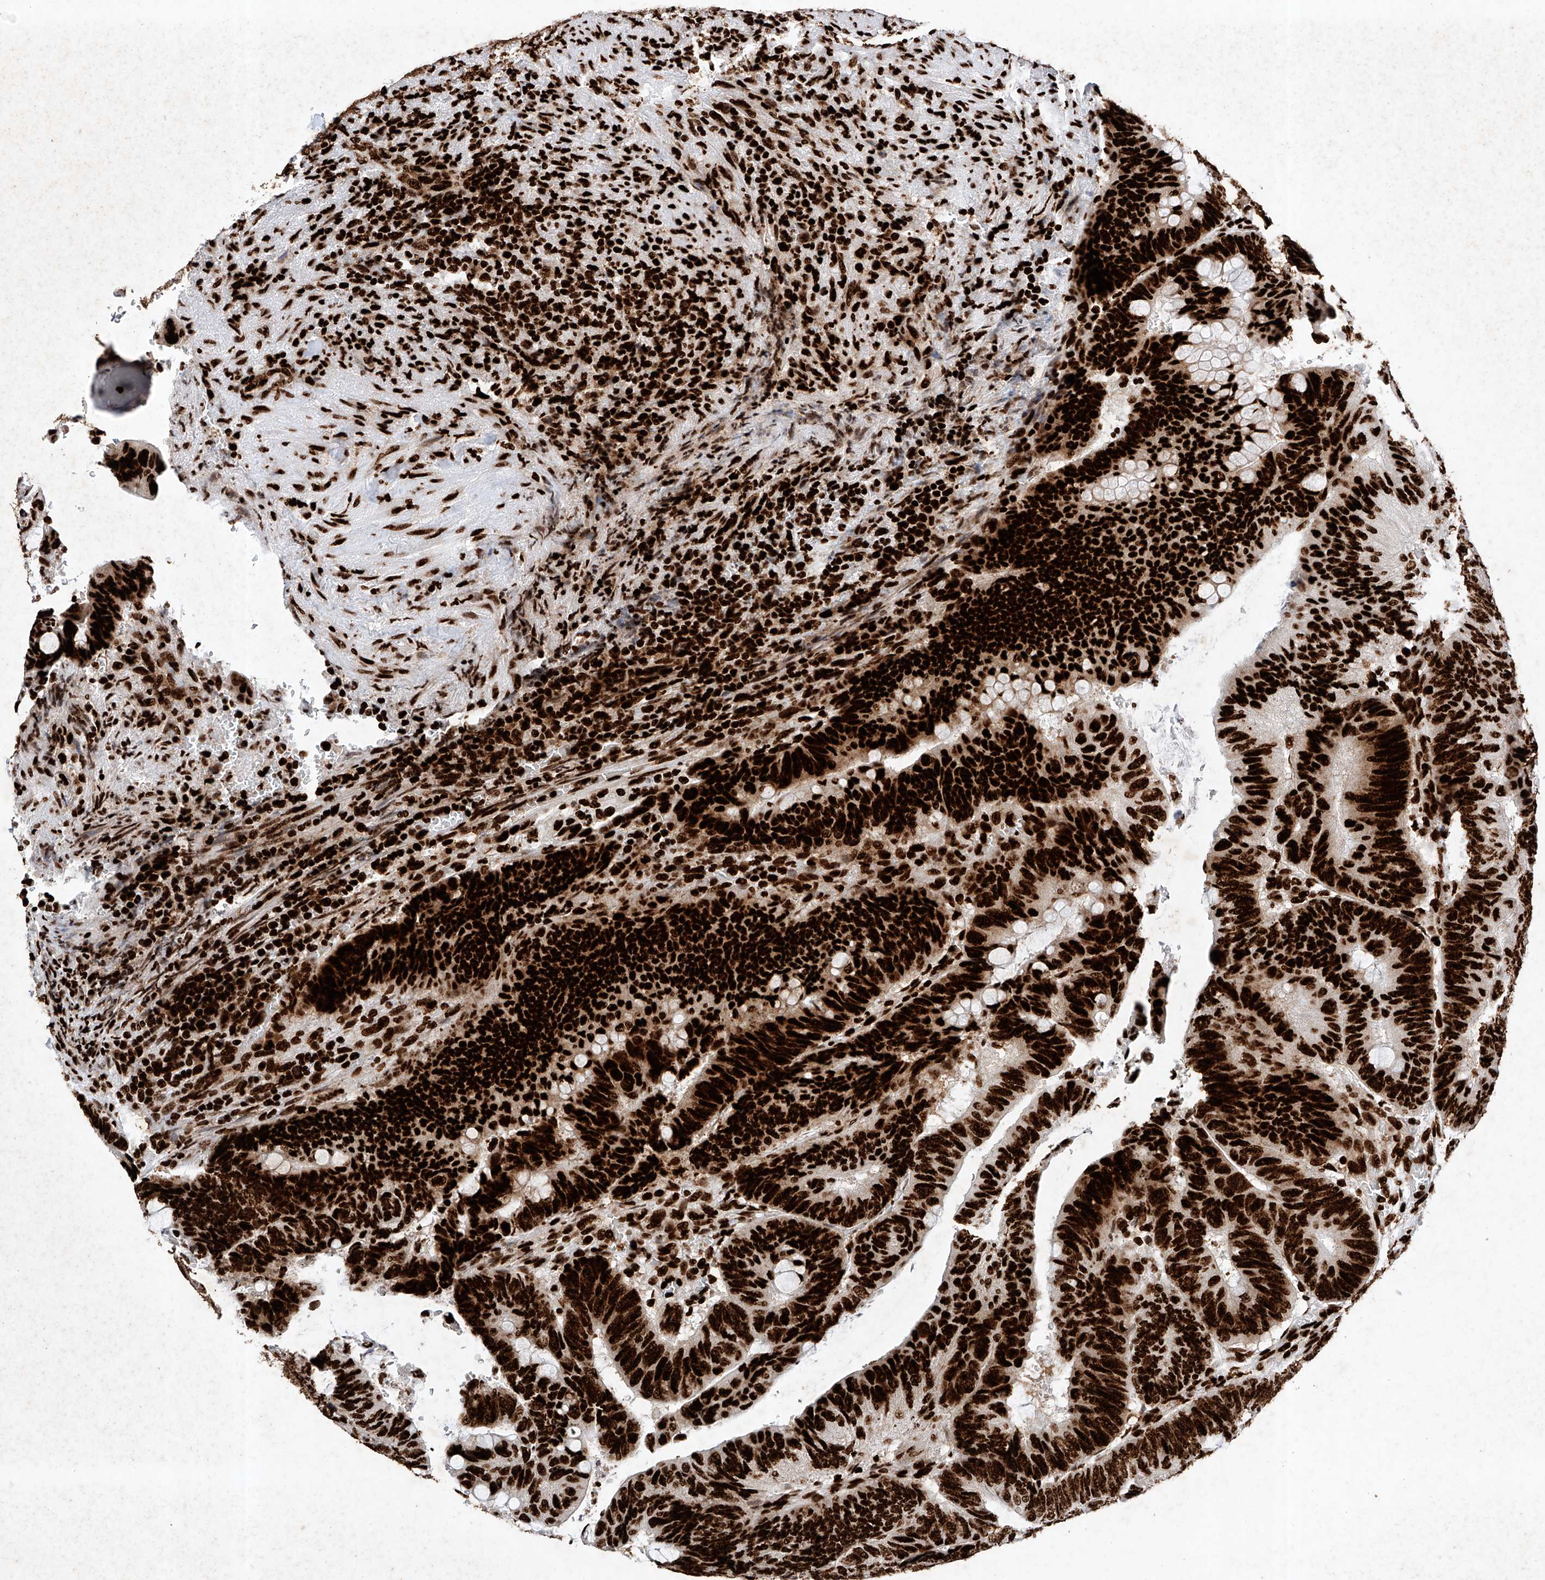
{"staining": {"intensity": "strong", "quantity": ">75%", "location": "nuclear"}, "tissue": "colorectal cancer", "cell_type": "Tumor cells", "image_type": "cancer", "snomed": [{"axis": "morphology", "description": "Normal tissue, NOS"}, {"axis": "morphology", "description": "Adenocarcinoma, NOS"}, {"axis": "topography", "description": "Rectum"}, {"axis": "topography", "description": "Peripheral nerve tissue"}], "caption": "Strong nuclear staining is present in approximately >75% of tumor cells in colorectal adenocarcinoma.", "gene": "SRSF6", "patient": {"sex": "male", "age": 92}}